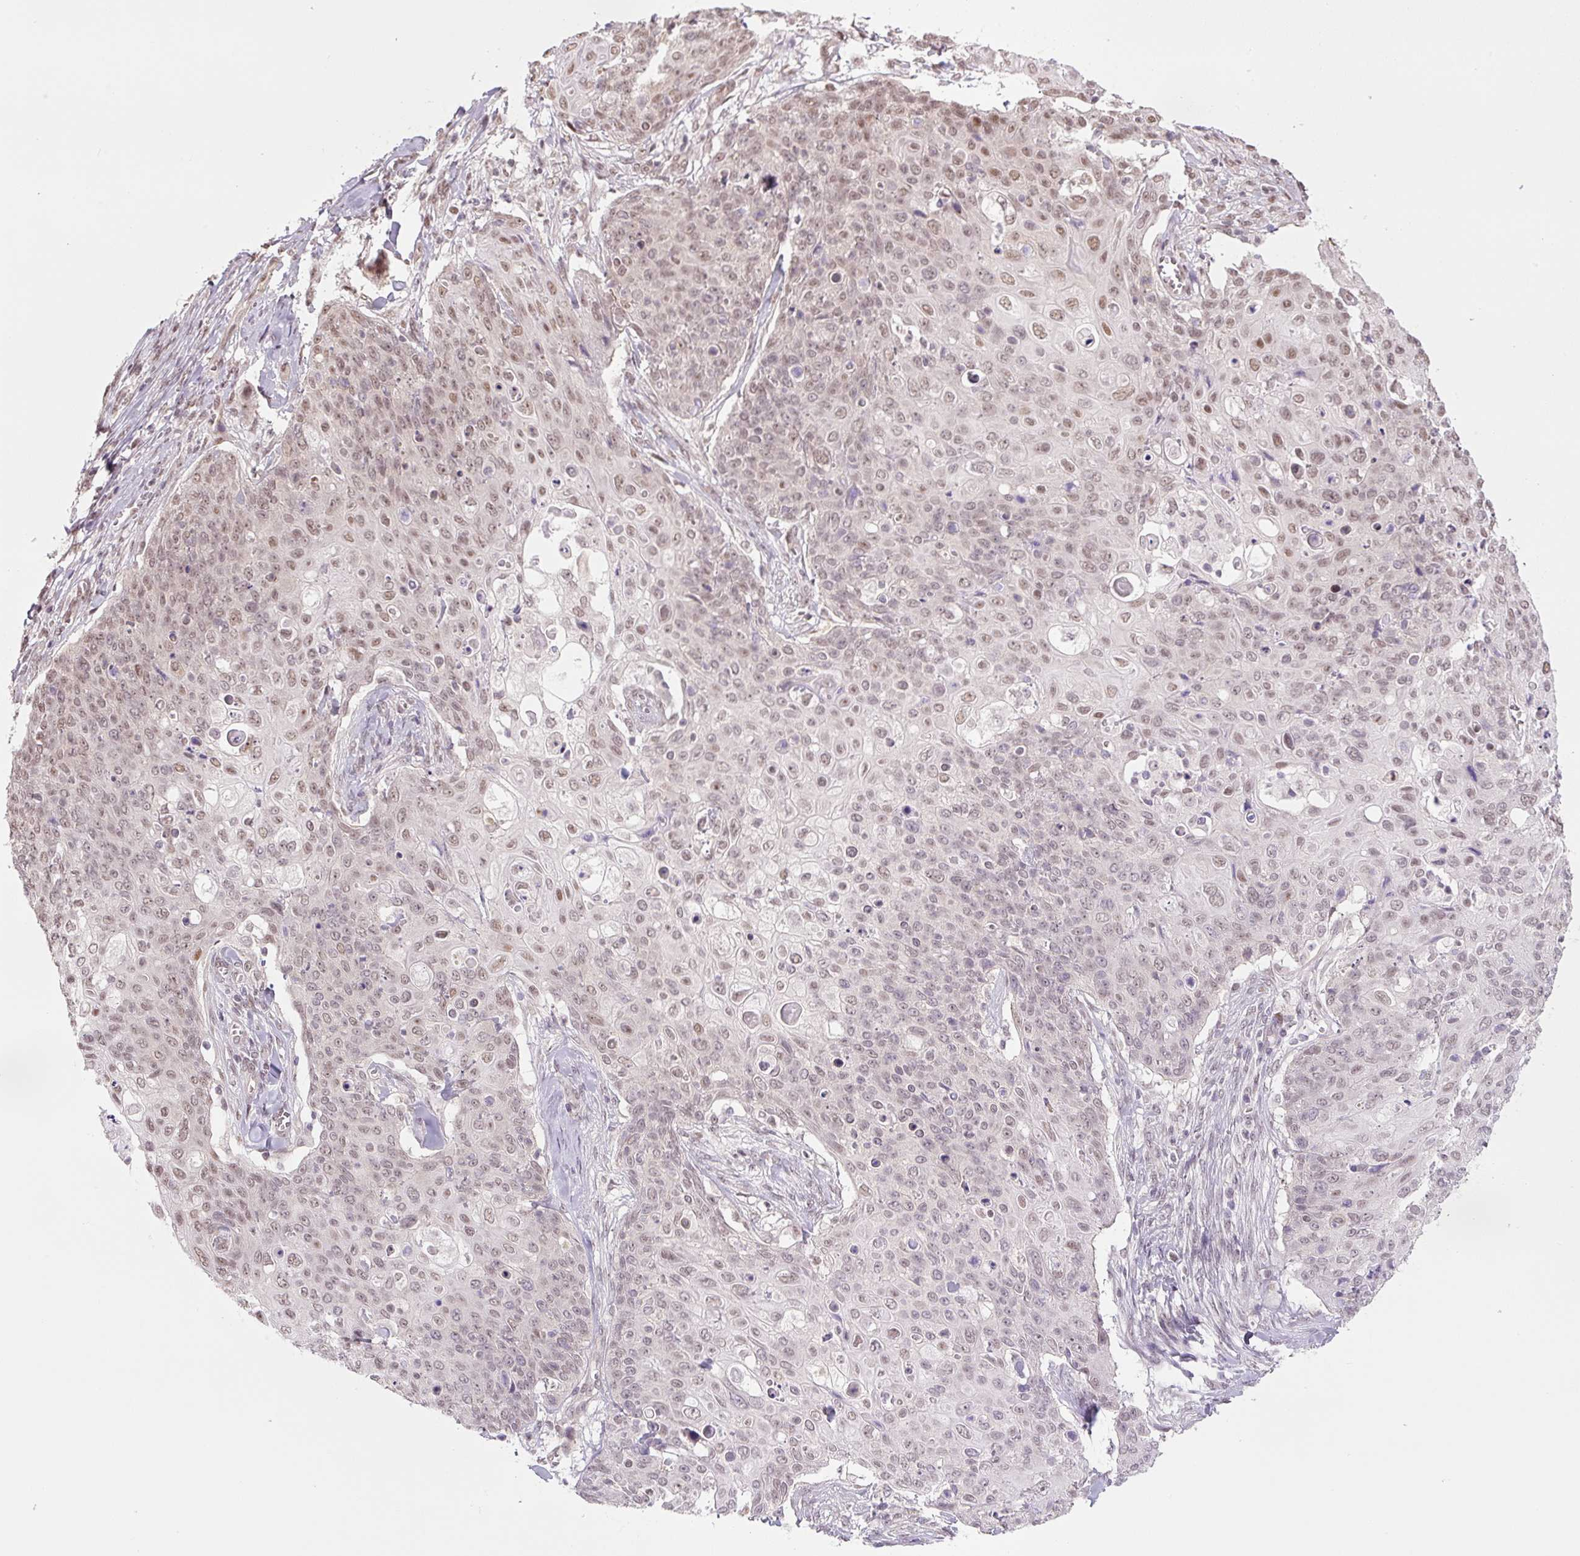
{"staining": {"intensity": "moderate", "quantity": ">75%", "location": "nuclear"}, "tissue": "skin cancer", "cell_type": "Tumor cells", "image_type": "cancer", "snomed": [{"axis": "morphology", "description": "Squamous cell carcinoma, NOS"}, {"axis": "topography", "description": "Skin"}, {"axis": "topography", "description": "Vulva"}], "caption": "A histopathology image of squamous cell carcinoma (skin) stained for a protein exhibits moderate nuclear brown staining in tumor cells. The staining was performed using DAB (3,3'-diaminobenzidine) to visualize the protein expression in brown, while the nuclei were stained in blue with hematoxylin (Magnification: 20x).", "gene": "TCFL5", "patient": {"sex": "female", "age": 85}}